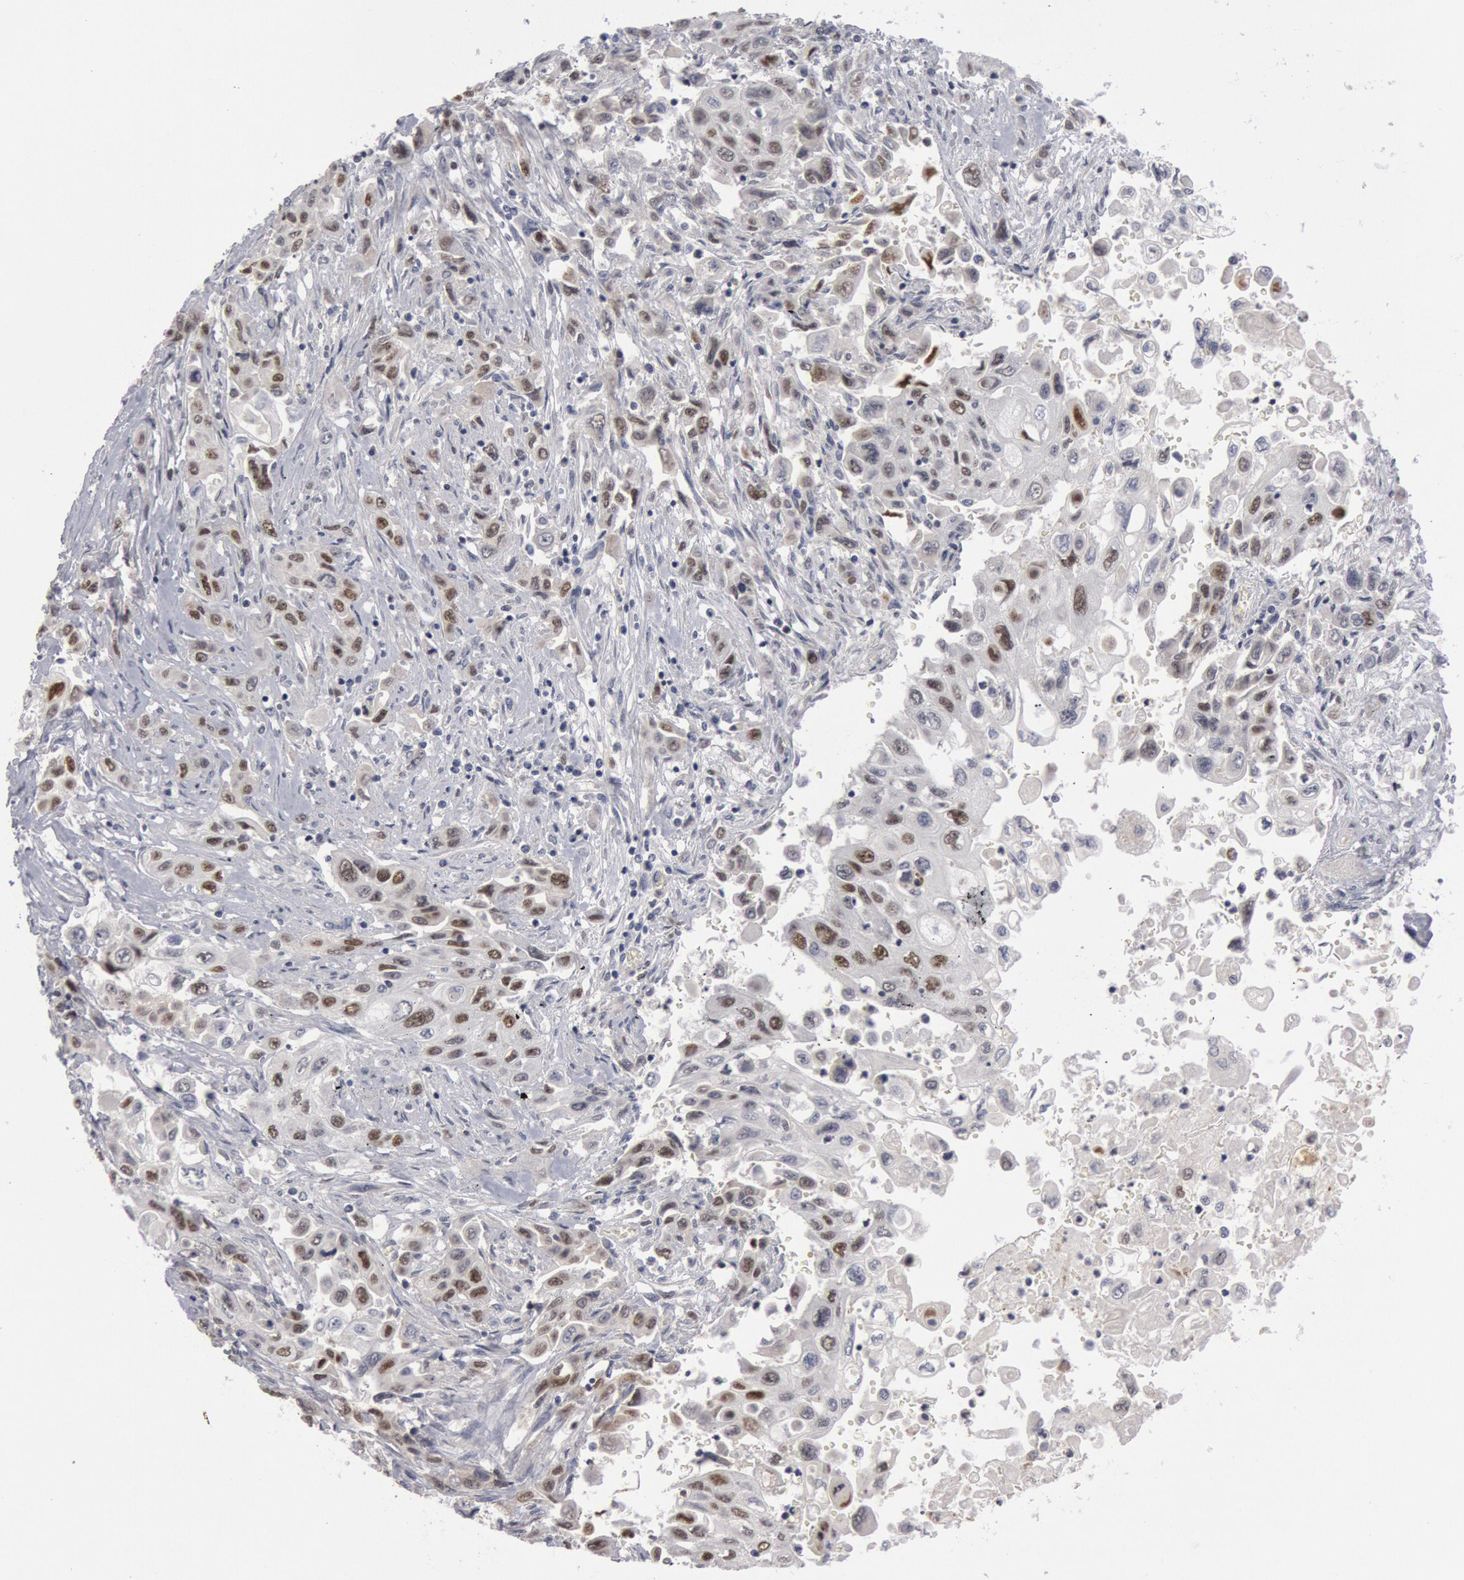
{"staining": {"intensity": "strong", "quantity": ">75%", "location": "nuclear"}, "tissue": "pancreatic cancer", "cell_type": "Tumor cells", "image_type": "cancer", "snomed": [{"axis": "morphology", "description": "Adenocarcinoma, NOS"}, {"axis": "topography", "description": "Pancreas"}], "caption": "Tumor cells demonstrate high levels of strong nuclear expression in approximately >75% of cells in pancreatic adenocarcinoma.", "gene": "WDHD1", "patient": {"sex": "male", "age": 70}}